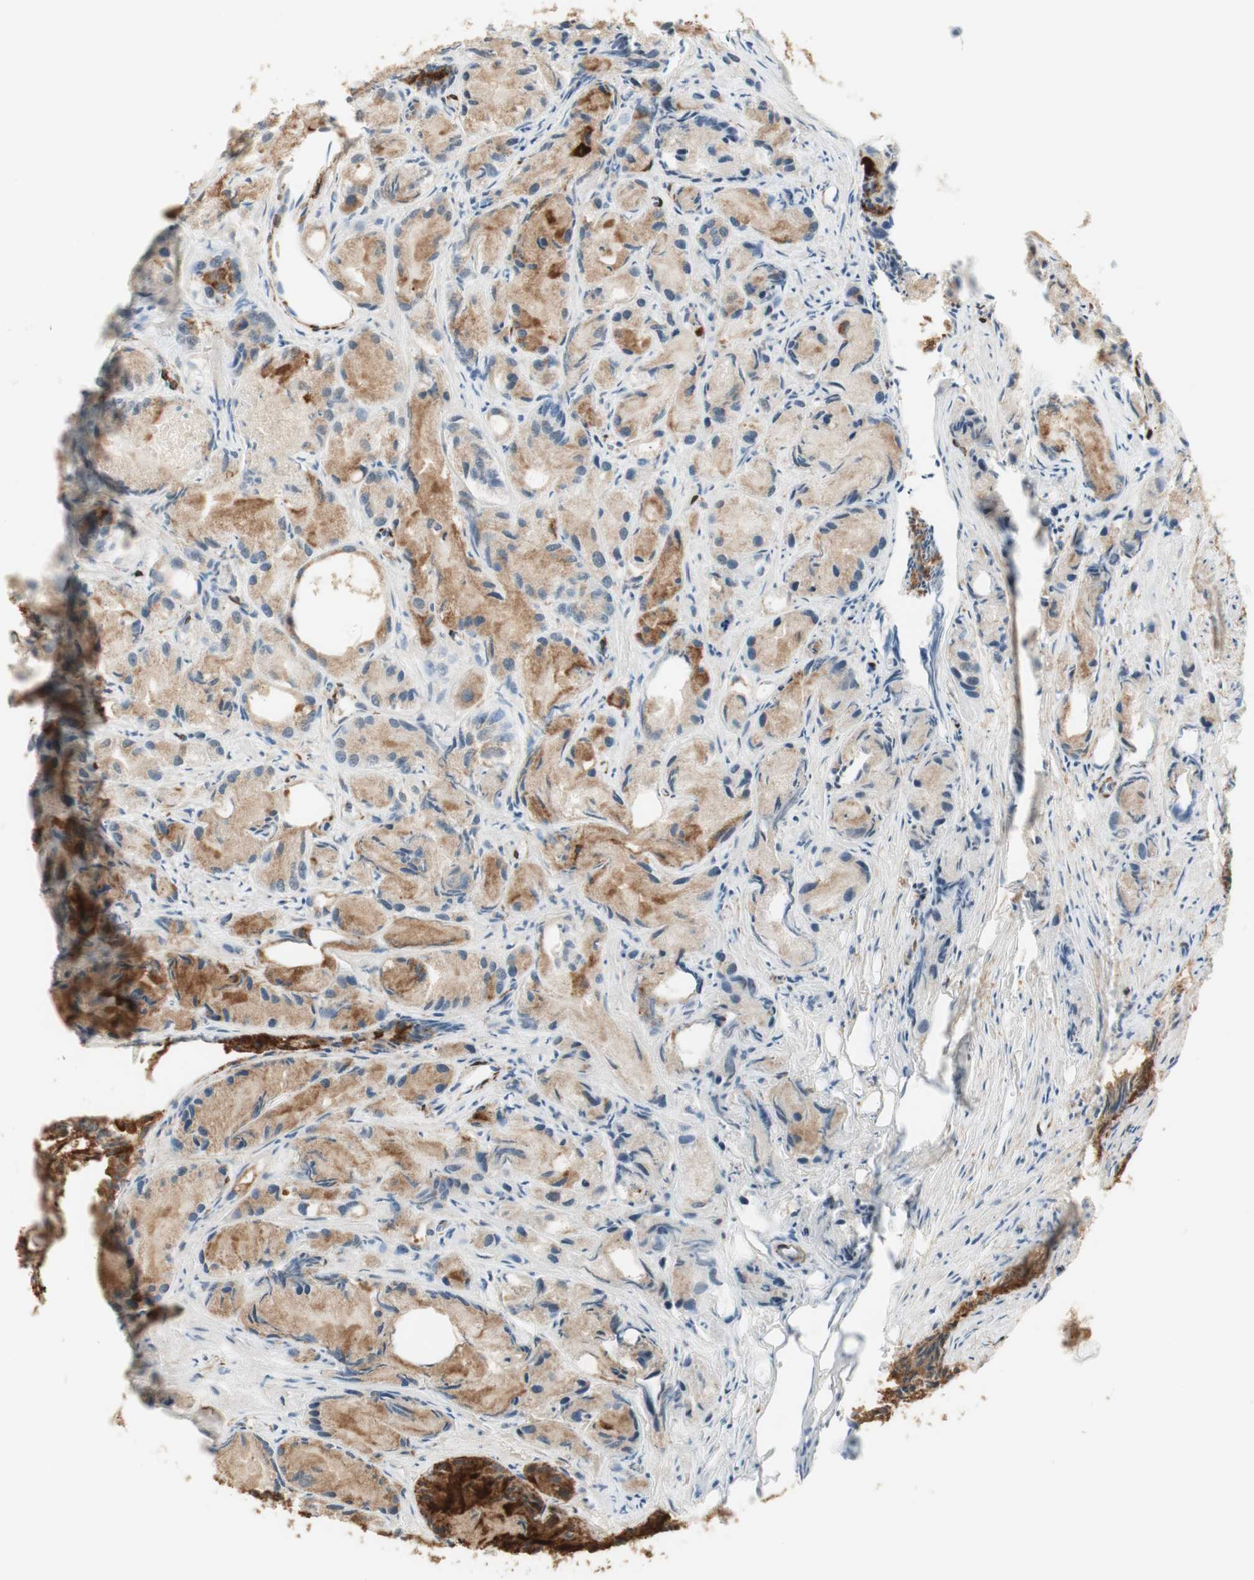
{"staining": {"intensity": "weak", "quantity": ">75%", "location": "cytoplasmic/membranous"}, "tissue": "prostate cancer", "cell_type": "Tumor cells", "image_type": "cancer", "snomed": [{"axis": "morphology", "description": "Adenocarcinoma, Low grade"}, {"axis": "topography", "description": "Prostate"}], "caption": "This is an image of immunohistochemistry staining of low-grade adenocarcinoma (prostate), which shows weak staining in the cytoplasmic/membranous of tumor cells.", "gene": "MUC3A", "patient": {"sex": "male", "age": 72}}